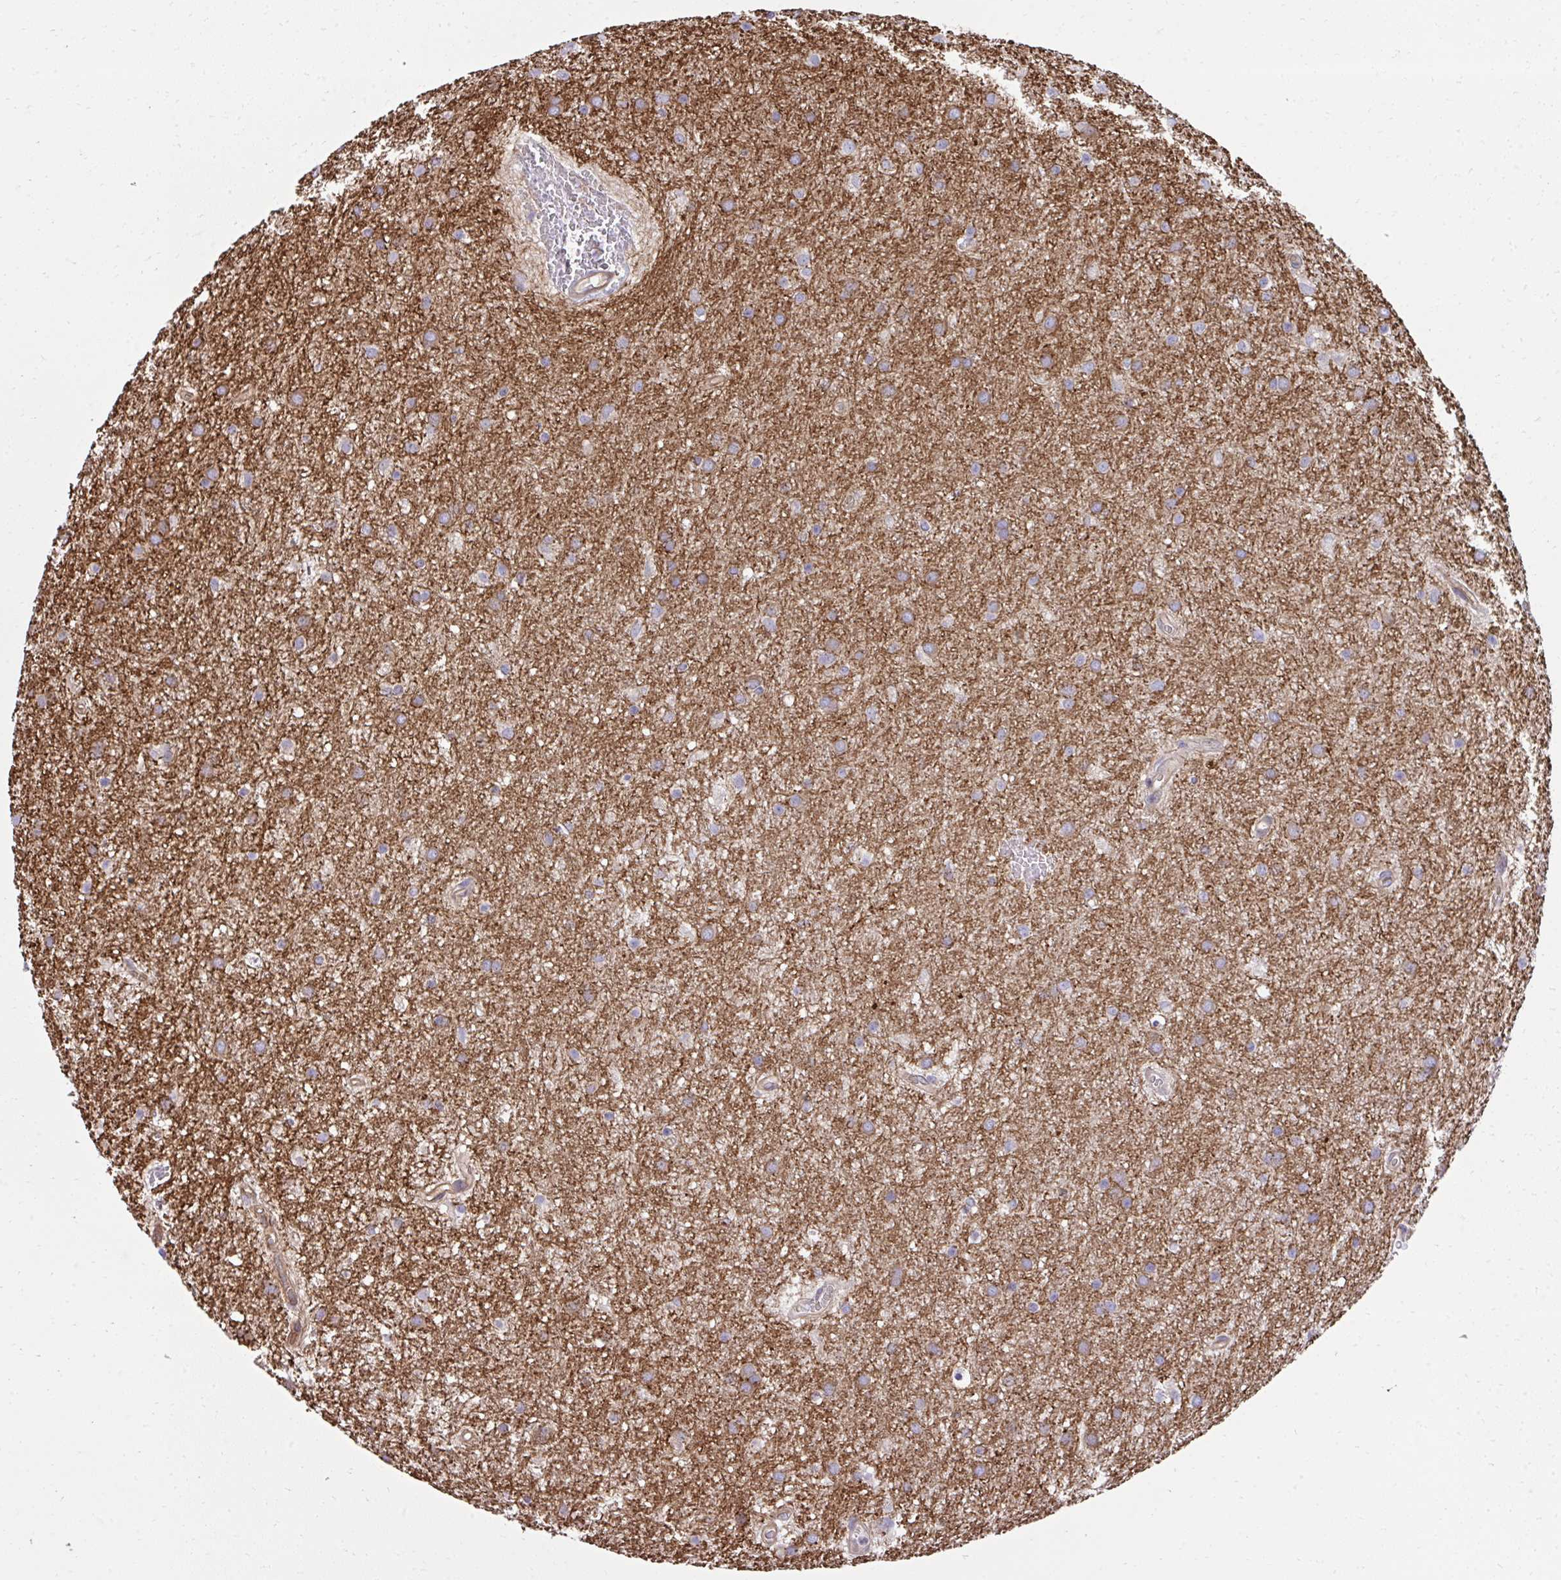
{"staining": {"intensity": "moderate", "quantity": ">75%", "location": "cytoplasmic/membranous"}, "tissue": "glioma", "cell_type": "Tumor cells", "image_type": "cancer", "snomed": [{"axis": "morphology", "description": "Glioma, malignant, Low grade"}, {"axis": "topography", "description": "Cerebellum"}], "caption": "A micrograph of glioma stained for a protein reveals moderate cytoplasmic/membranous brown staining in tumor cells.", "gene": "NMNAT3", "patient": {"sex": "female", "age": 5}}